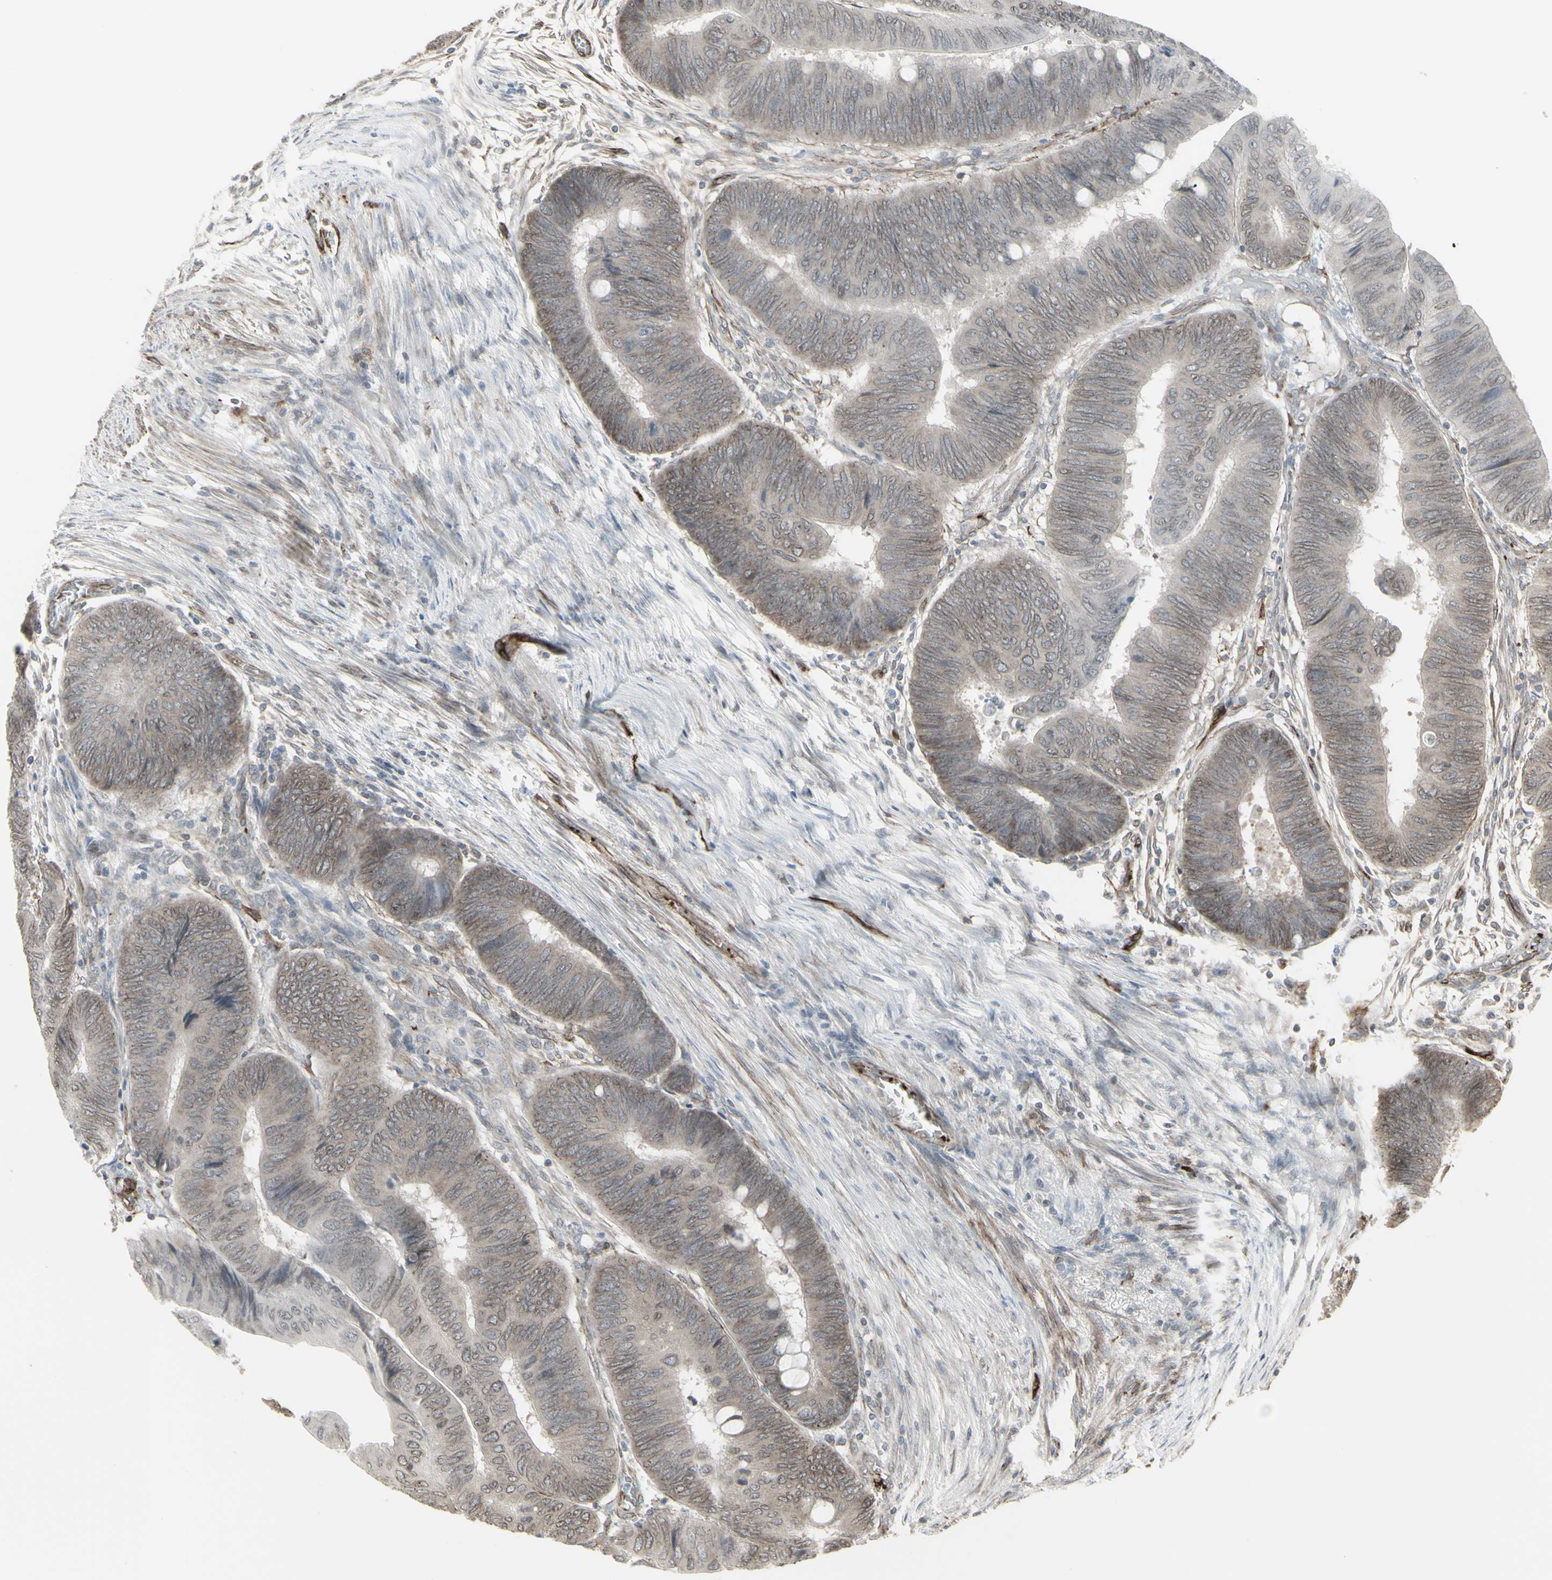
{"staining": {"intensity": "moderate", "quantity": ">75%", "location": "cytoplasmic/membranous,nuclear"}, "tissue": "colorectal cancer", "cell_type": "Tumor cells", "image_type": "cancer", "snomed": [{"axis": "morphology", "description": "Normal tissue, NOS"}, {"axis": "morphology", "description": "Adenocarcinoma, NOS"}, {"axis": "topography", "description": "Rectum"}, {"axis": "topography", "description": "Peripheral nerve tissue"}], "caption": "Tumor cells demonstrate moderate cytoplasmic/membranous and nuclear positivity in about >75% of cells in adenocarcinoma (colorectal).", "gene": "DTX3L", "patient": {"sex": "male", "age": 92}}